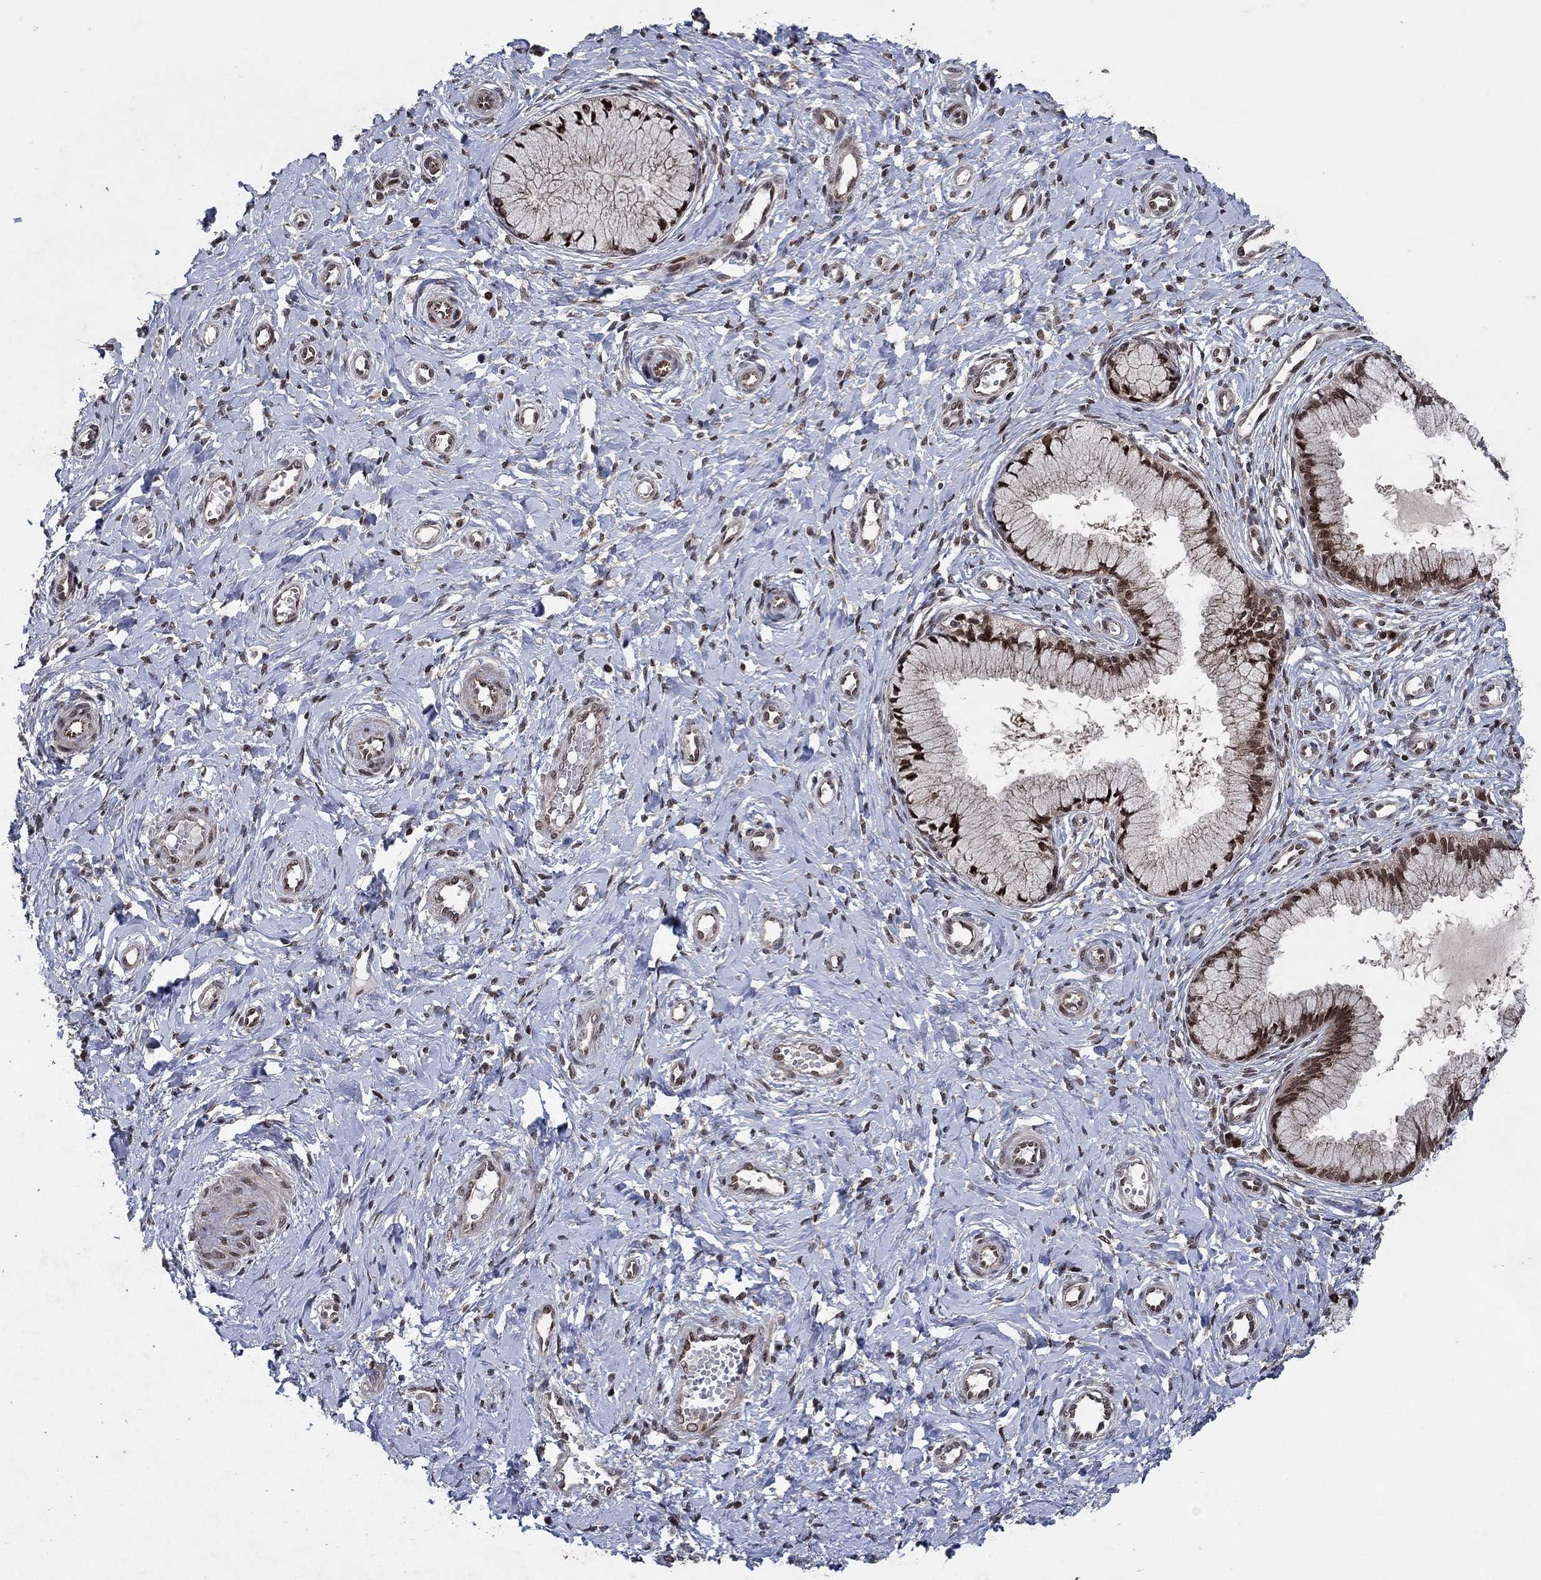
{"staining": {"intensity": "strong", "quantity": "25%-75%", "location": "nuclear"}, "tissue": "cervix", "cell_type": "Glandular cells", "image_type": "normal", "snomed": [{"axis": "morphology", "description": "Normal tissue, NOS"}, {"axis": "topography", "description": "Cervix"}], "caption": "DAB immunohistochemical staining of unremarkable cervix shows strong nuclear protein expression in approximately 25%-75% of glandular cells.", "gene": "PRICKLE4", "patient": {"sex": "female", "age": 37}}